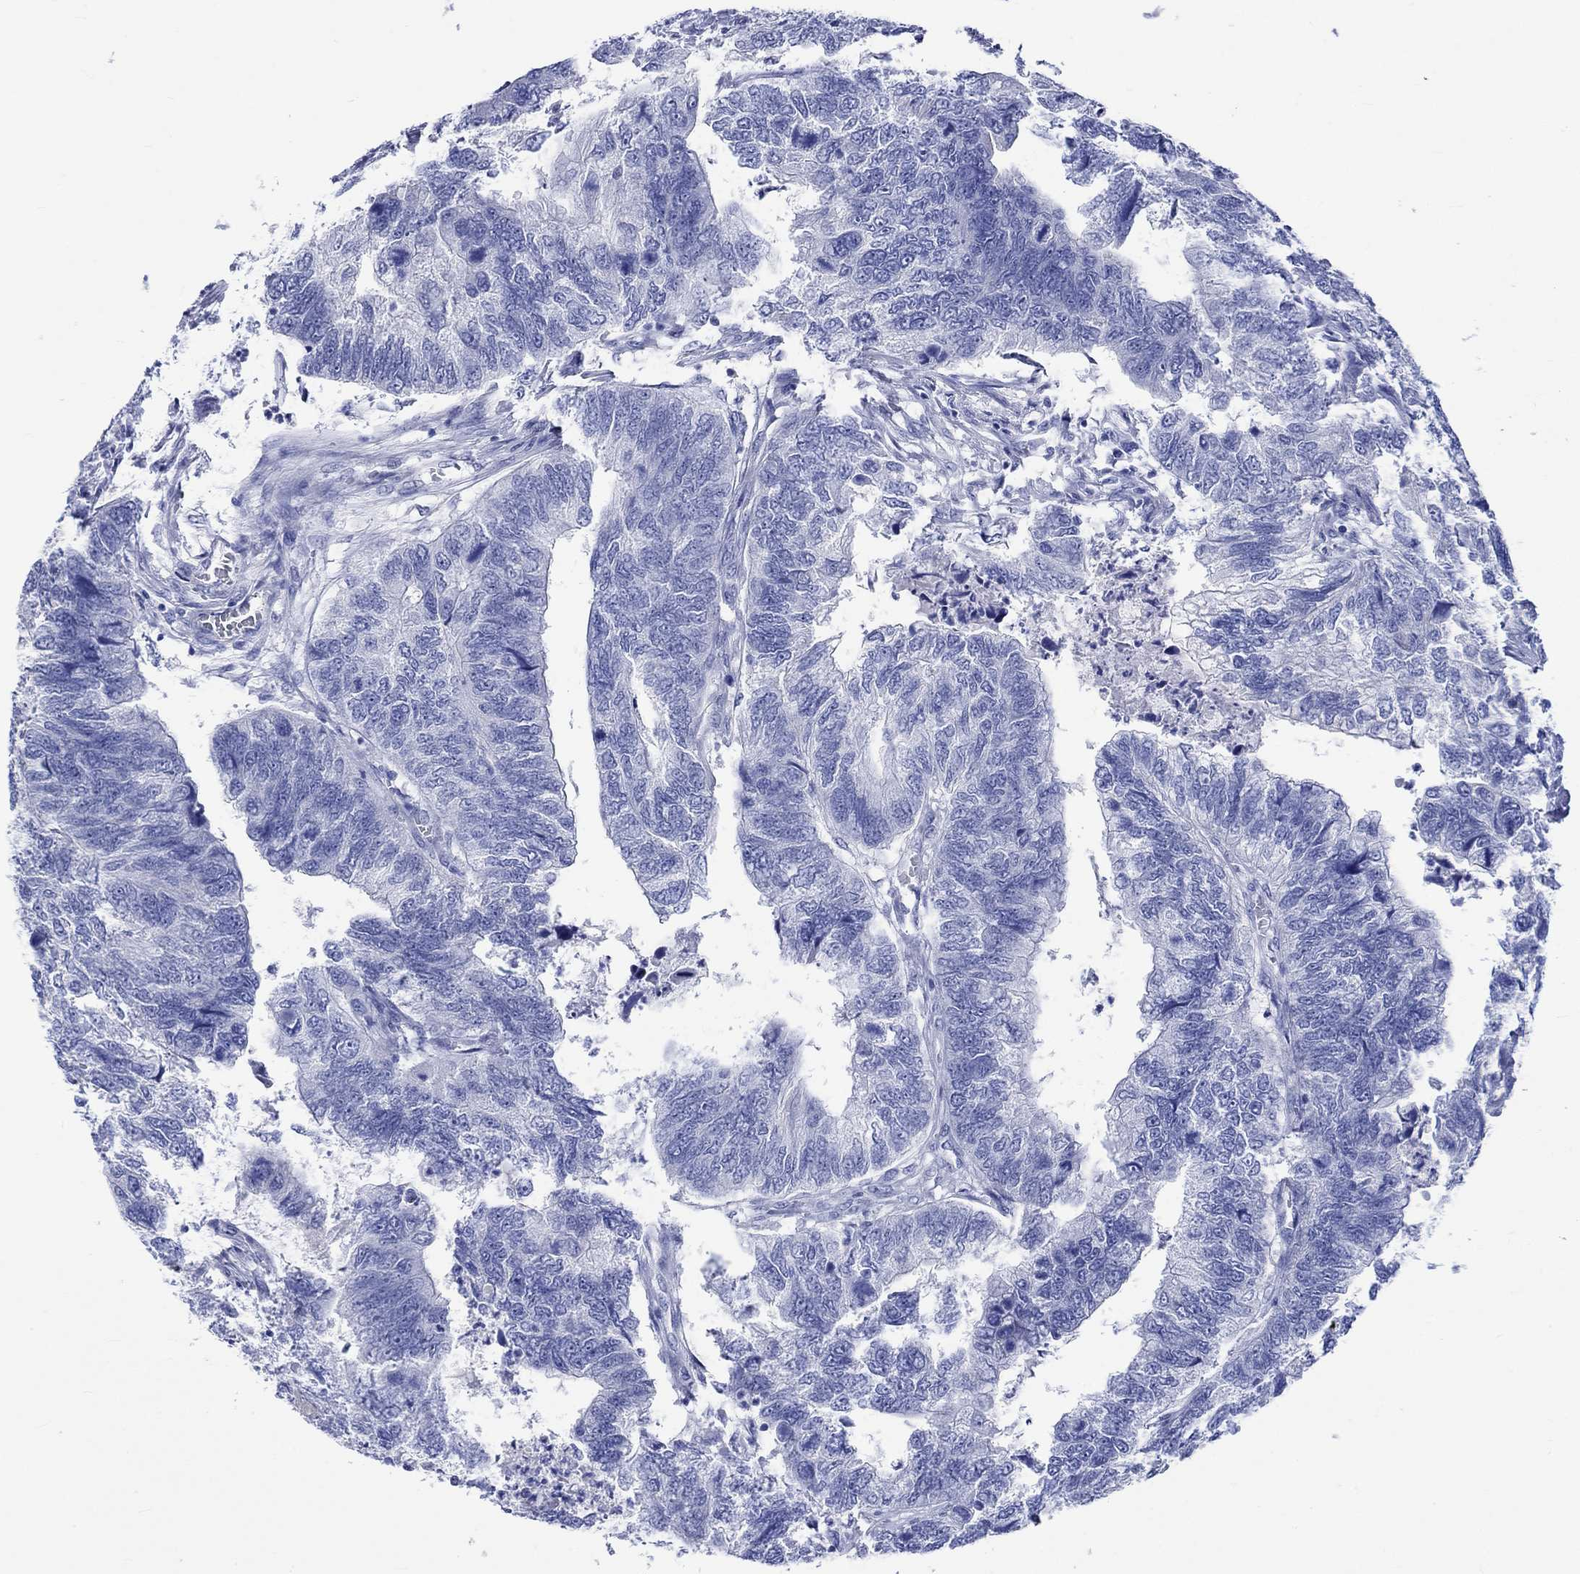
{"staining": {"intensity": "negative", "quantity": "none", "location": "none"}, "tissue": "colorectal cancer", "cell_type": "Tumor cells", "image_type": "cancer", "snomed": [{"axis": "morphology", "description": "Adenocarcinoma, NOS"}, {"axis": "topography", "description": "Colon"}], "caption": "A high-resolution image shows IHC staining of colorectal adenocarcinoma, which displays no significant positivity in tumor cells. (Immunohistochemistry (ihc), brightfield microscopy, high magnification).", "gene": "HARBI1", "patient": {"sex": "female", "age": 67}}